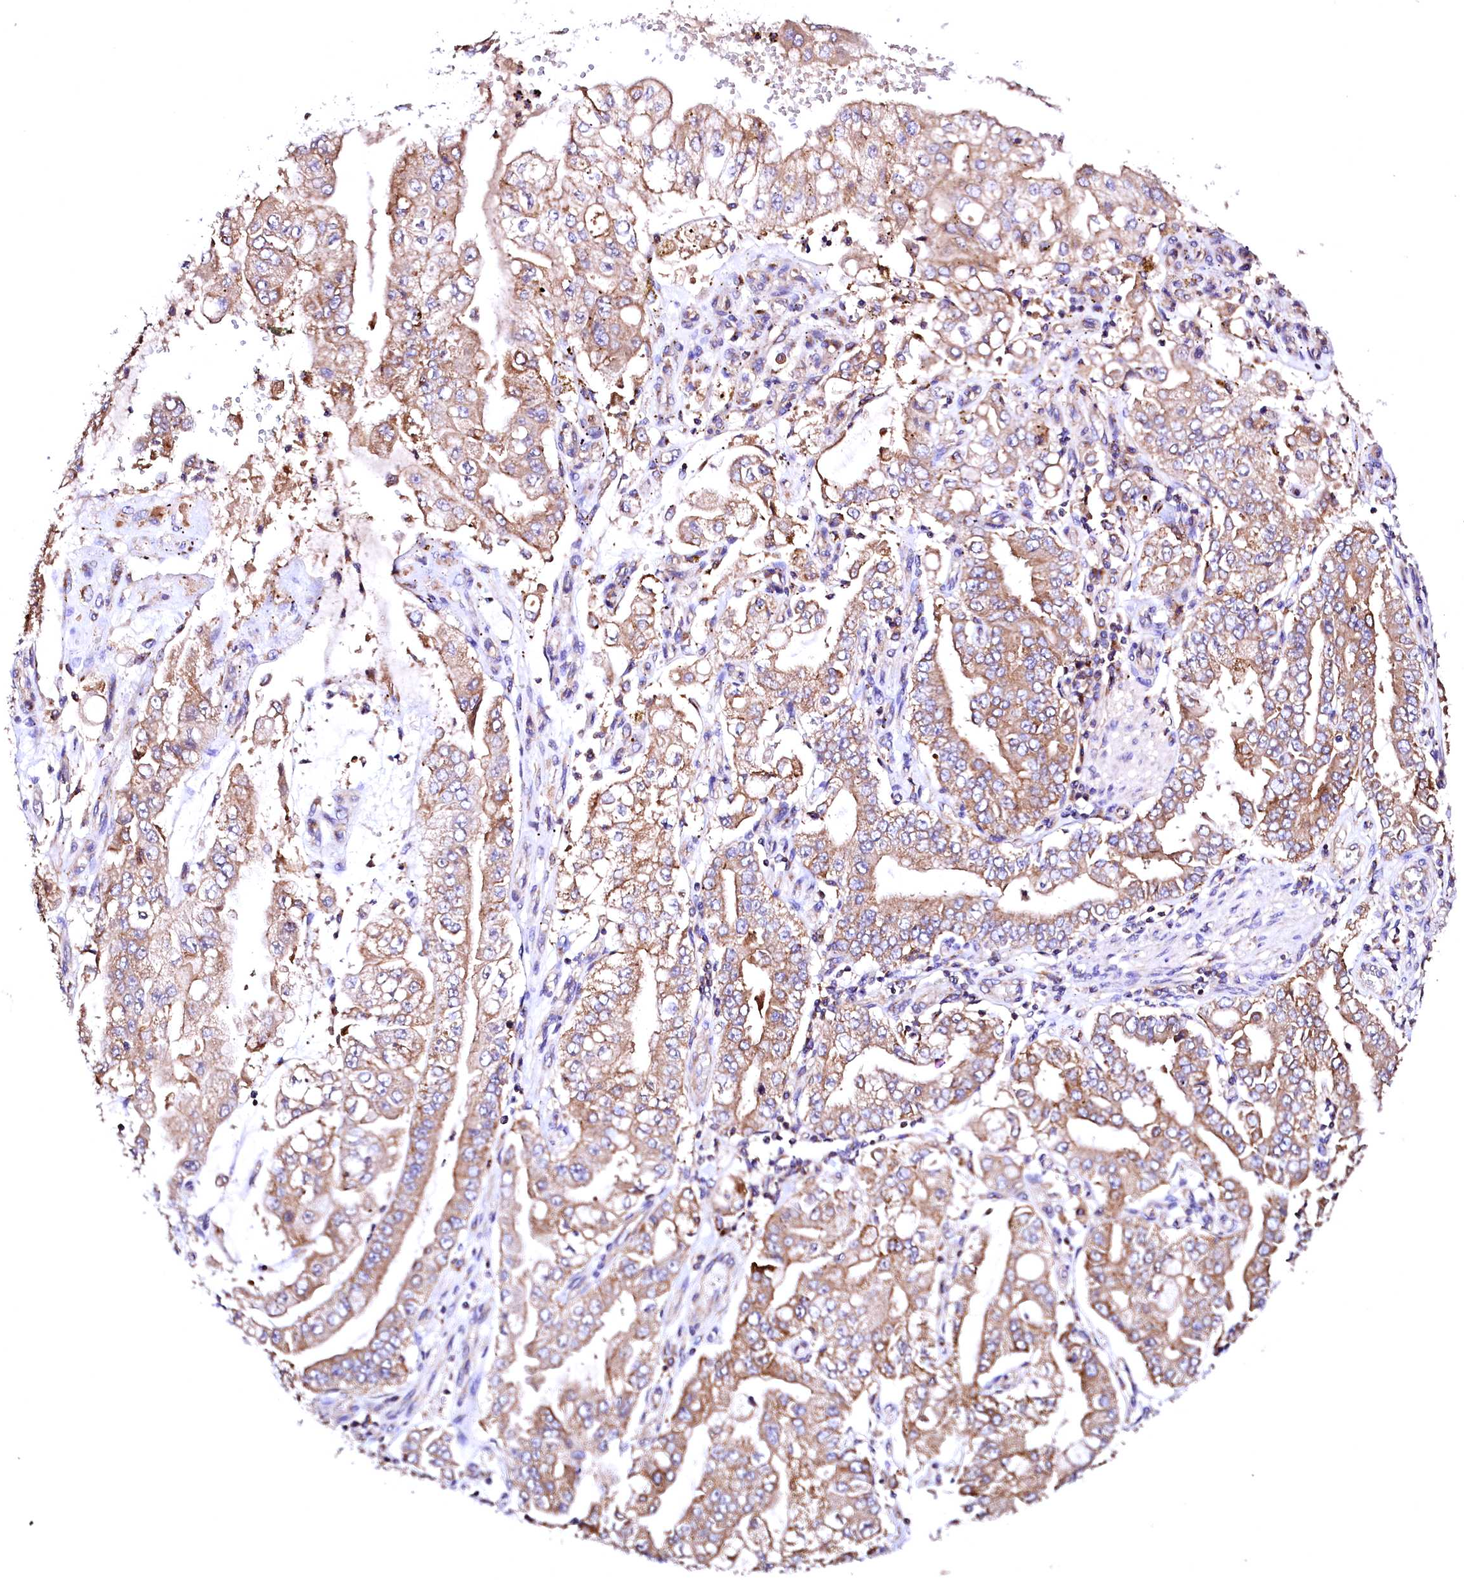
{"staining": {"intensity": "weak", "quantity": ">75%", "location": "cytoplasmic/membranous"}, "tissue": "stomach cancer", "cell_type": "Tumor cells", "image_type": "cancer", "snomed": [{"axis": "morphology", "description": "Adenocarcinoma, NOS"}, {"axis": "topography", "description": "Stomach"}], "caption": "The image exhibits staining of stomach adenocarcinoma, revealing weak cytoplasmic/membranous protein staining (brown color) within tumor cells.", "gene": "ST3GAL1", "patient": {"sex": "male", "age": 76}}